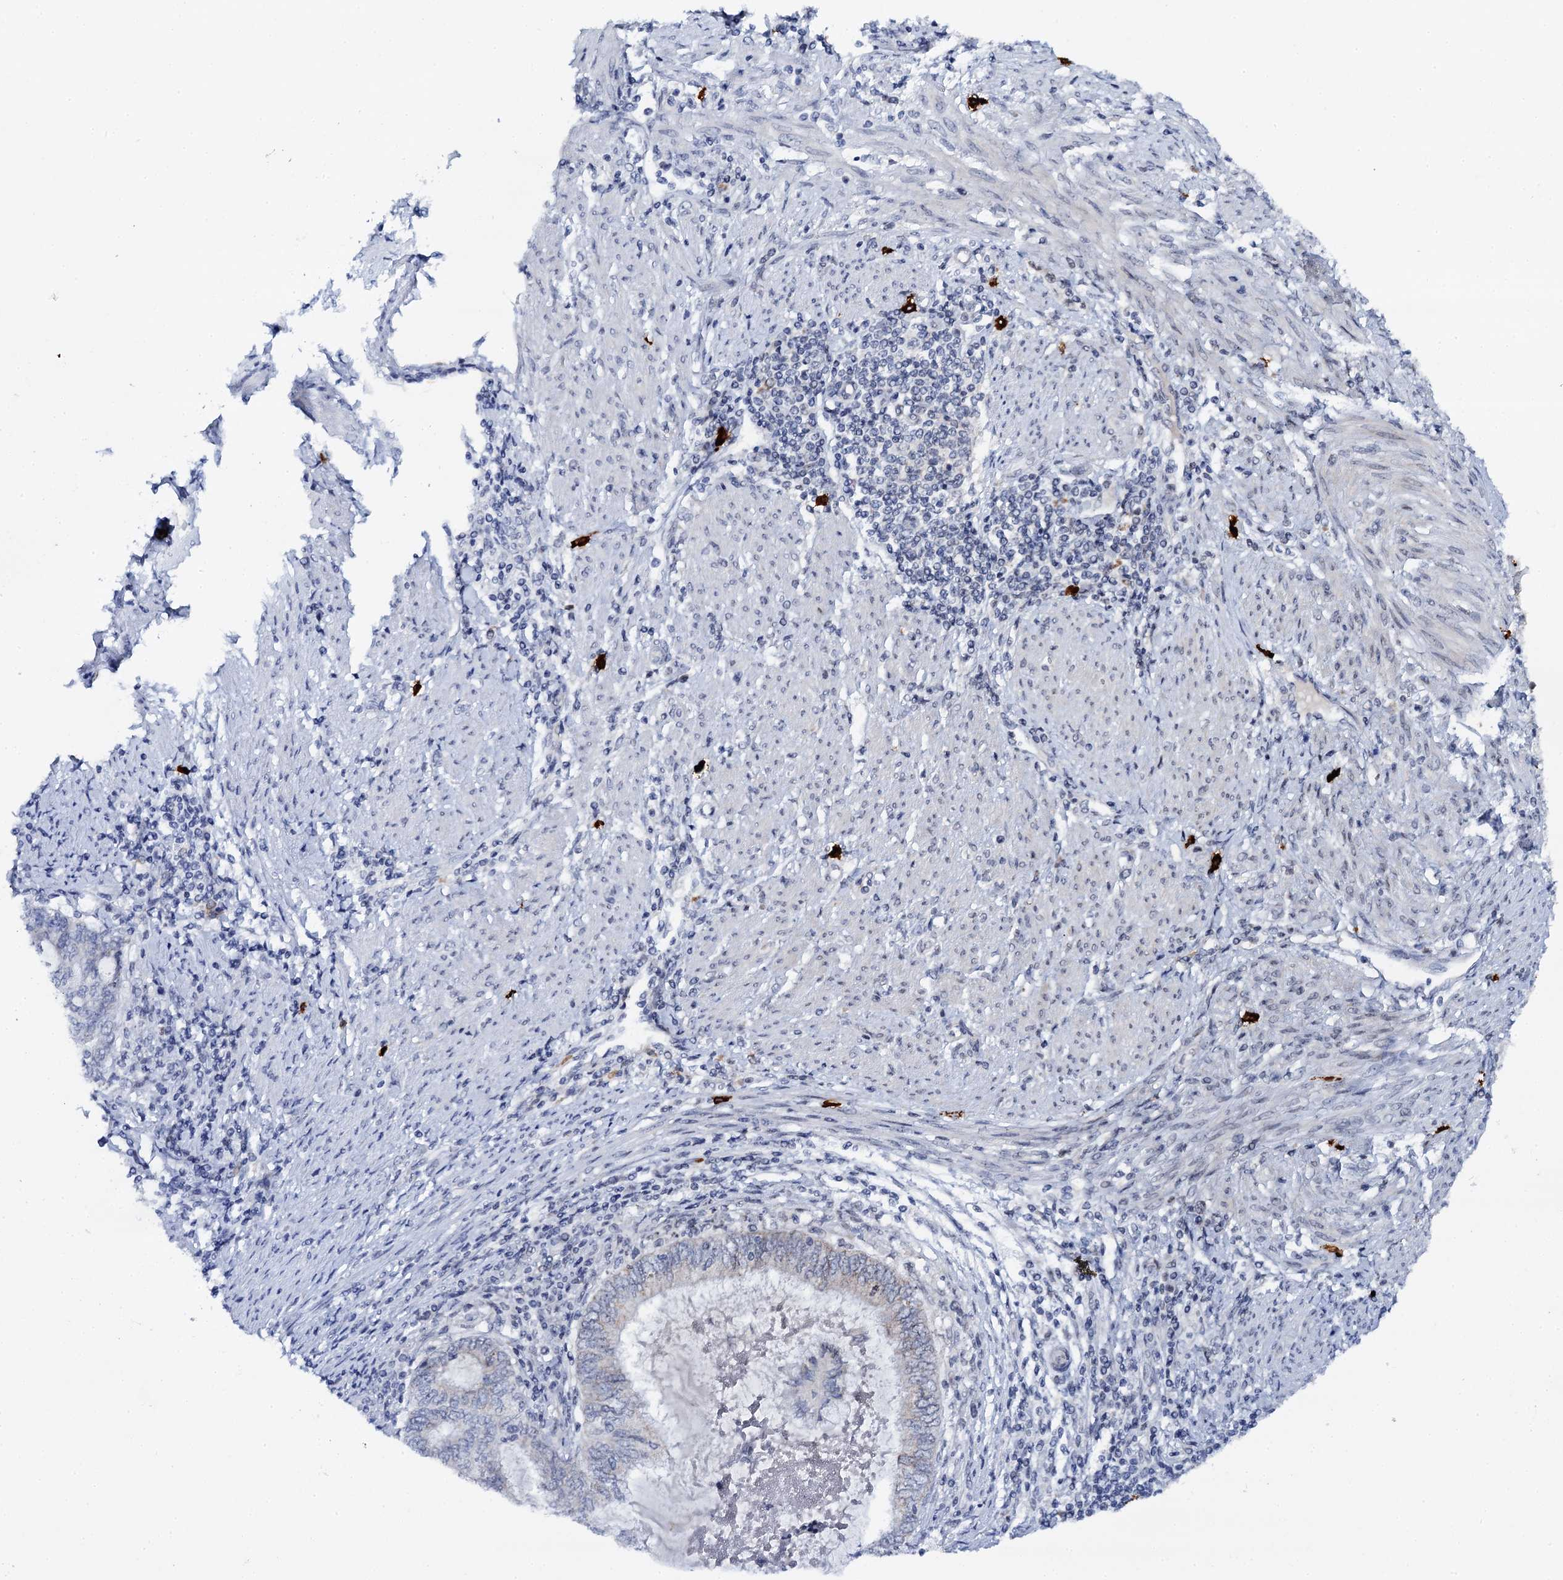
{"staining": {"intensity": "weak", "quantity": "<25%", "location": "cytoplasmic/membranous,nuclear"}, "tissue": "endometrial cancer", "cell_type": "Tumor cells", "image_type": "cancer", "snomed": [{"axis": "morphology", "description": "Adenocarcinoma, NOS"}, {"axis": "topography", "description": "Uterus"}, {"axis": "topography", "description": "Endometrium"}], "caption": "Immunohistochemistry photomicrograph of endometrial cancer (adenocarcinoma) stained for a protein (brown), which reveals no positivity in tumor cells.", "gene": "BUD13", "patient": {"sex": "female", "age": 70}}